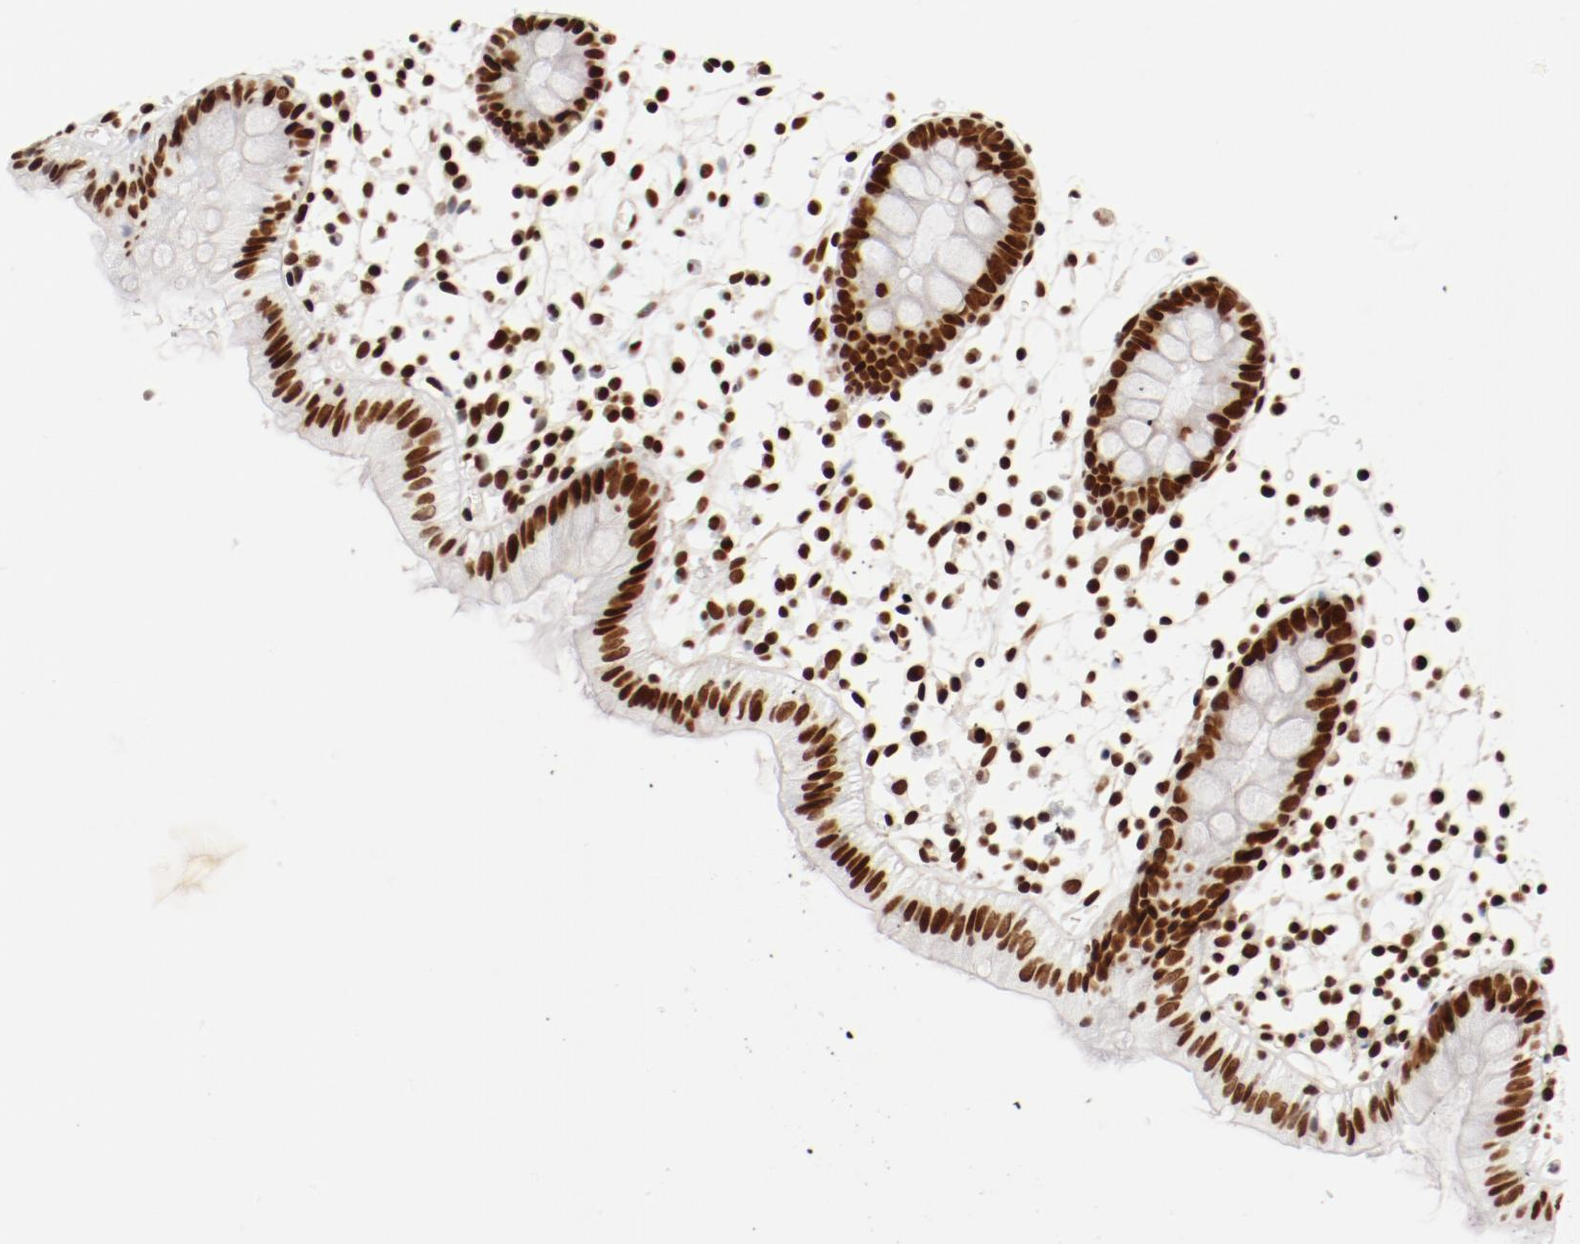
{"staining": {"intensity": "strong", "quantity": ">75%", "location": "nuclear"}, "tissue": "colon", "cell_type": "Endothelial cells", "image_type": "normal", "snomed": [{"axis": "morphology", "description": "Normal tissue, NOS"}, {"axis": "topography", "description": "Colon"}], "caption": "Endothelial cells demonstrate high levels of strong nuclear expression in about >75% of cells in unremarkable colon. Immunohistochemistry stains the protein in brown and the nuclei are stained blue.", "gene": "CTBP1", "patient": {"sex": "male", "age": 14}}